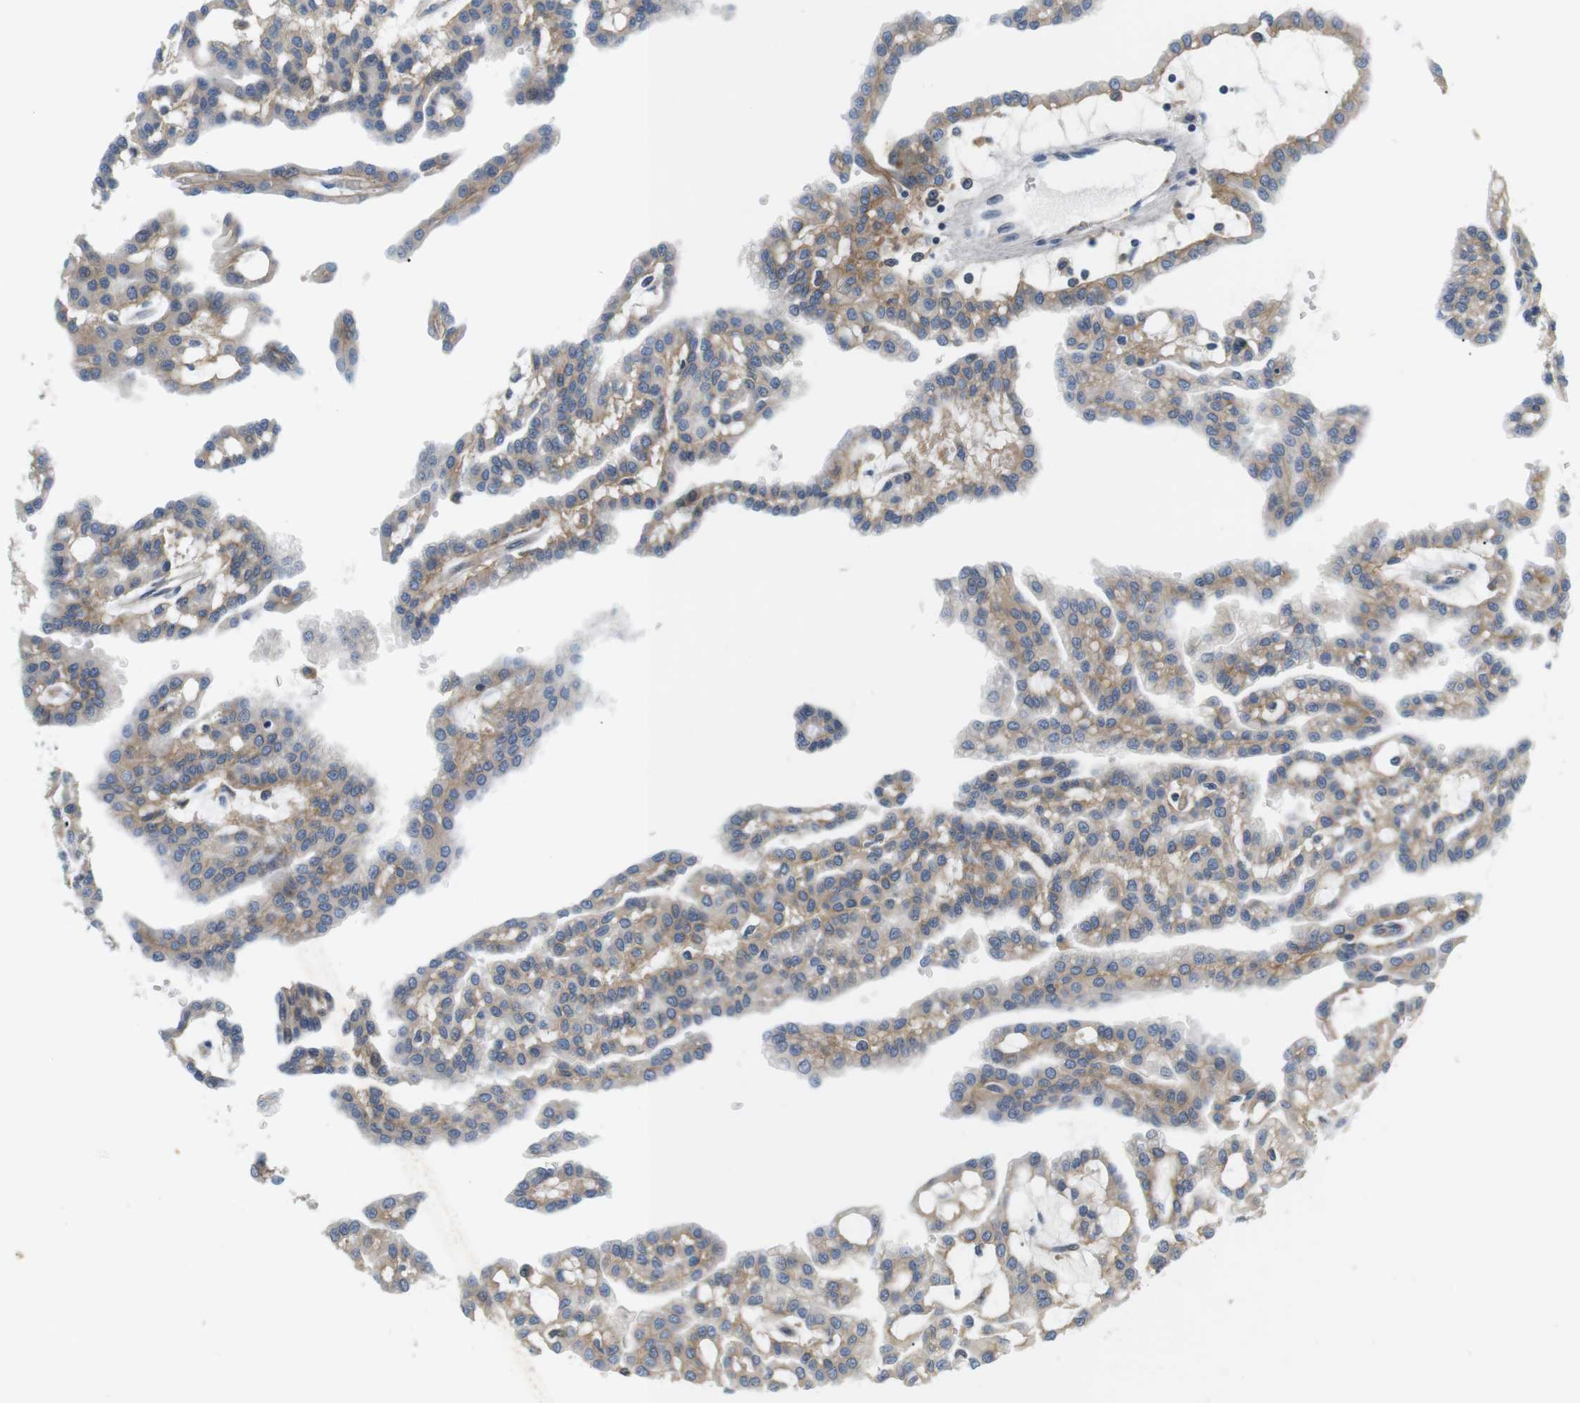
{"staining": {"intensity": "weak", "quantity": ">75%", "location": "cytoplasmic/membranous"}, "tissue": "renal cancer", "cell_type": "Tumor cells", "image_type": "cancer", "snomed": [{"axis": "morphology", "description": "Adenocarcinoma, NOS"}, {"axis": "topography", "description": "Kidney"}], "caption": "An immunohistochemistry (IHC) micrograph of tumor tissue is shown. Protein staining in brown shows weak cytoplasmic/membranous positivity in adenocarcinoma (renal) within tumor cells.", "gene": "SLC30A1", "patient": {"sex": "male", "age": 63}}